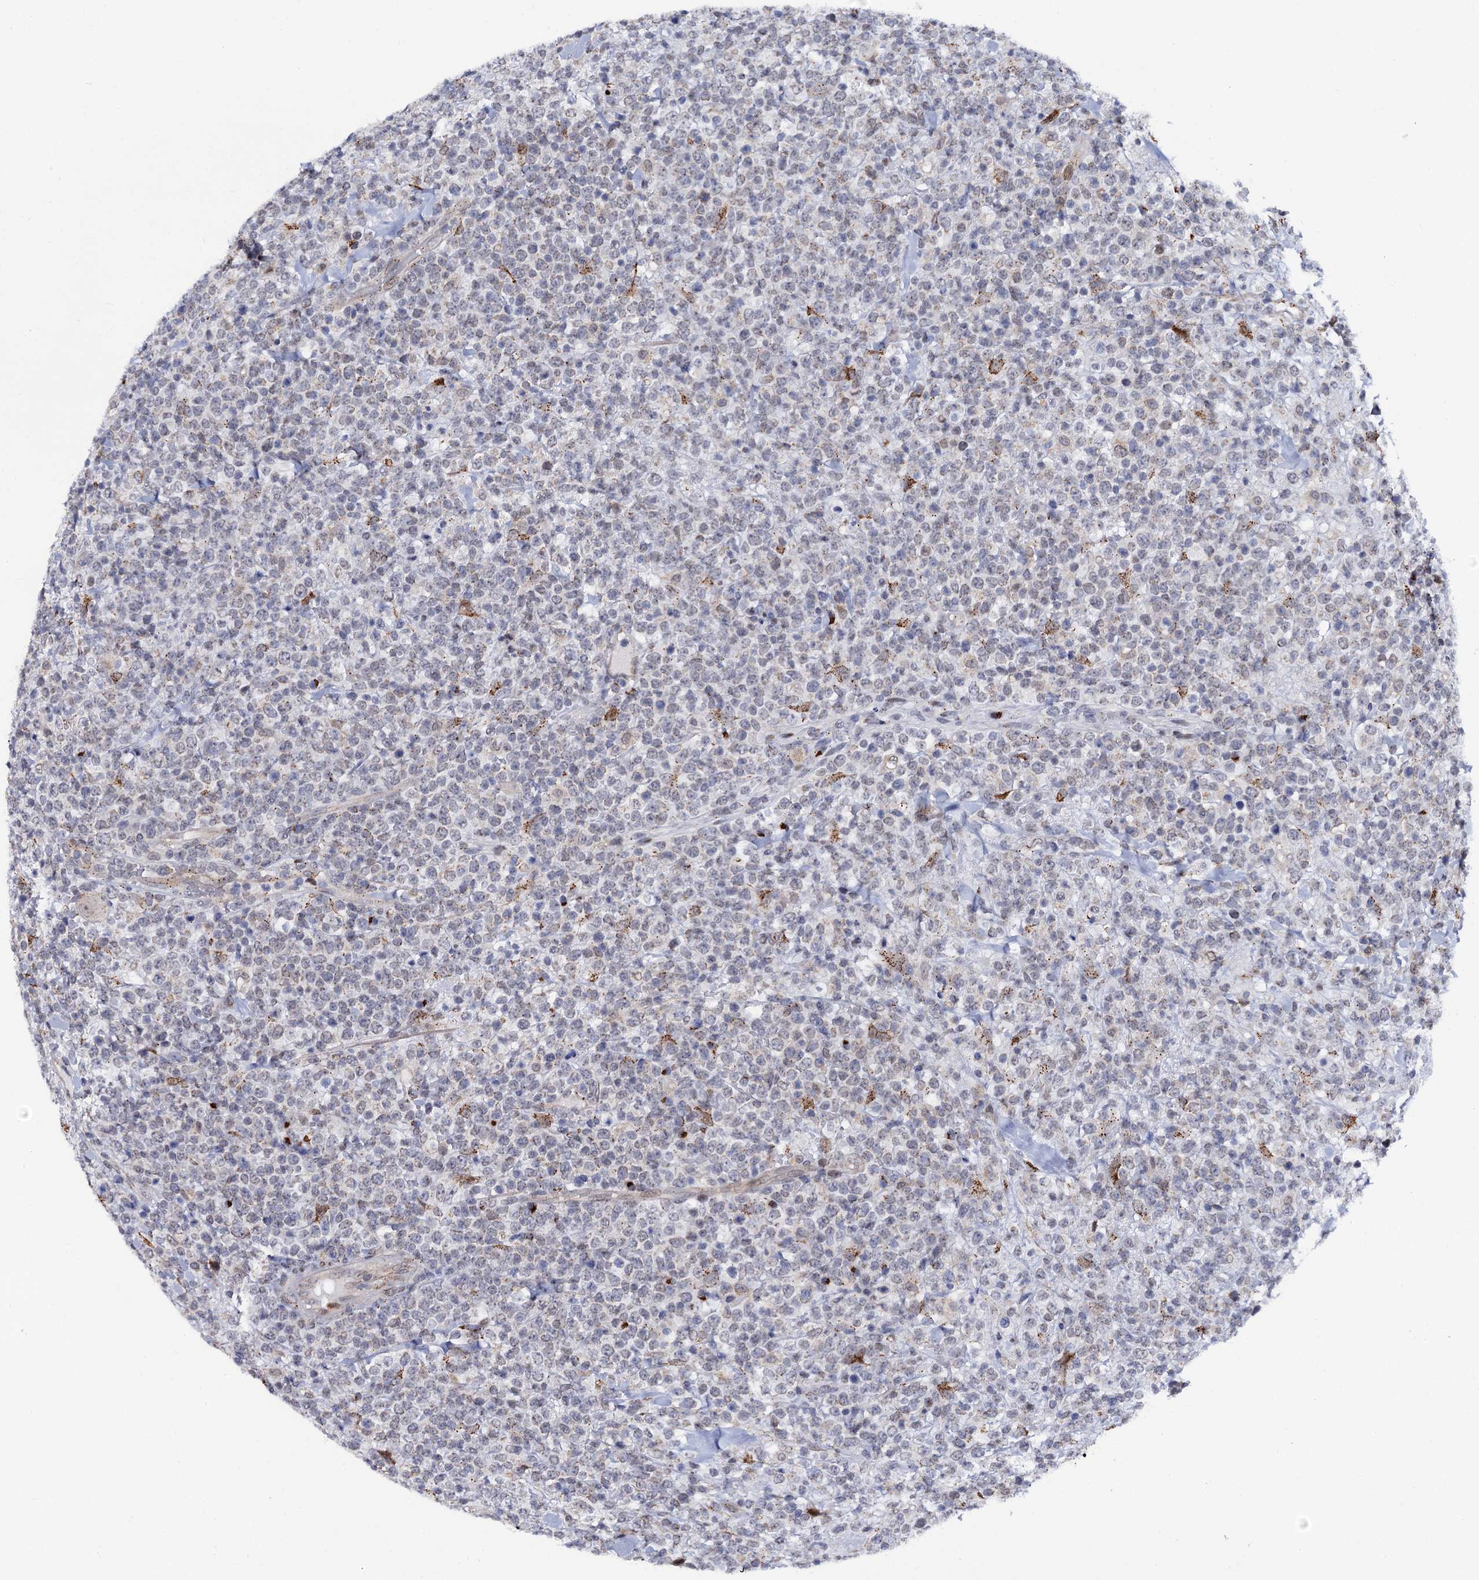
{"staining": {"intensity": "negative", "quantity": "none", "location": "none"}, "tissue": "lymphoma", "cell_type": "Tumor cells", "image_type": "cancer", "snomed": [{"axis": "morphology", "description": "Malignant lymphoma, non-Hodgkin's type, High grade"}, {"axis": "topography", "description": "Colon"}], "caption": "Lymphoma stained for a protein using immunohistochemistry (IHC) demonstrates no positivity tumor cells.", "gene": "THAP2", "patient": {"sex": "female", "age": 53}}